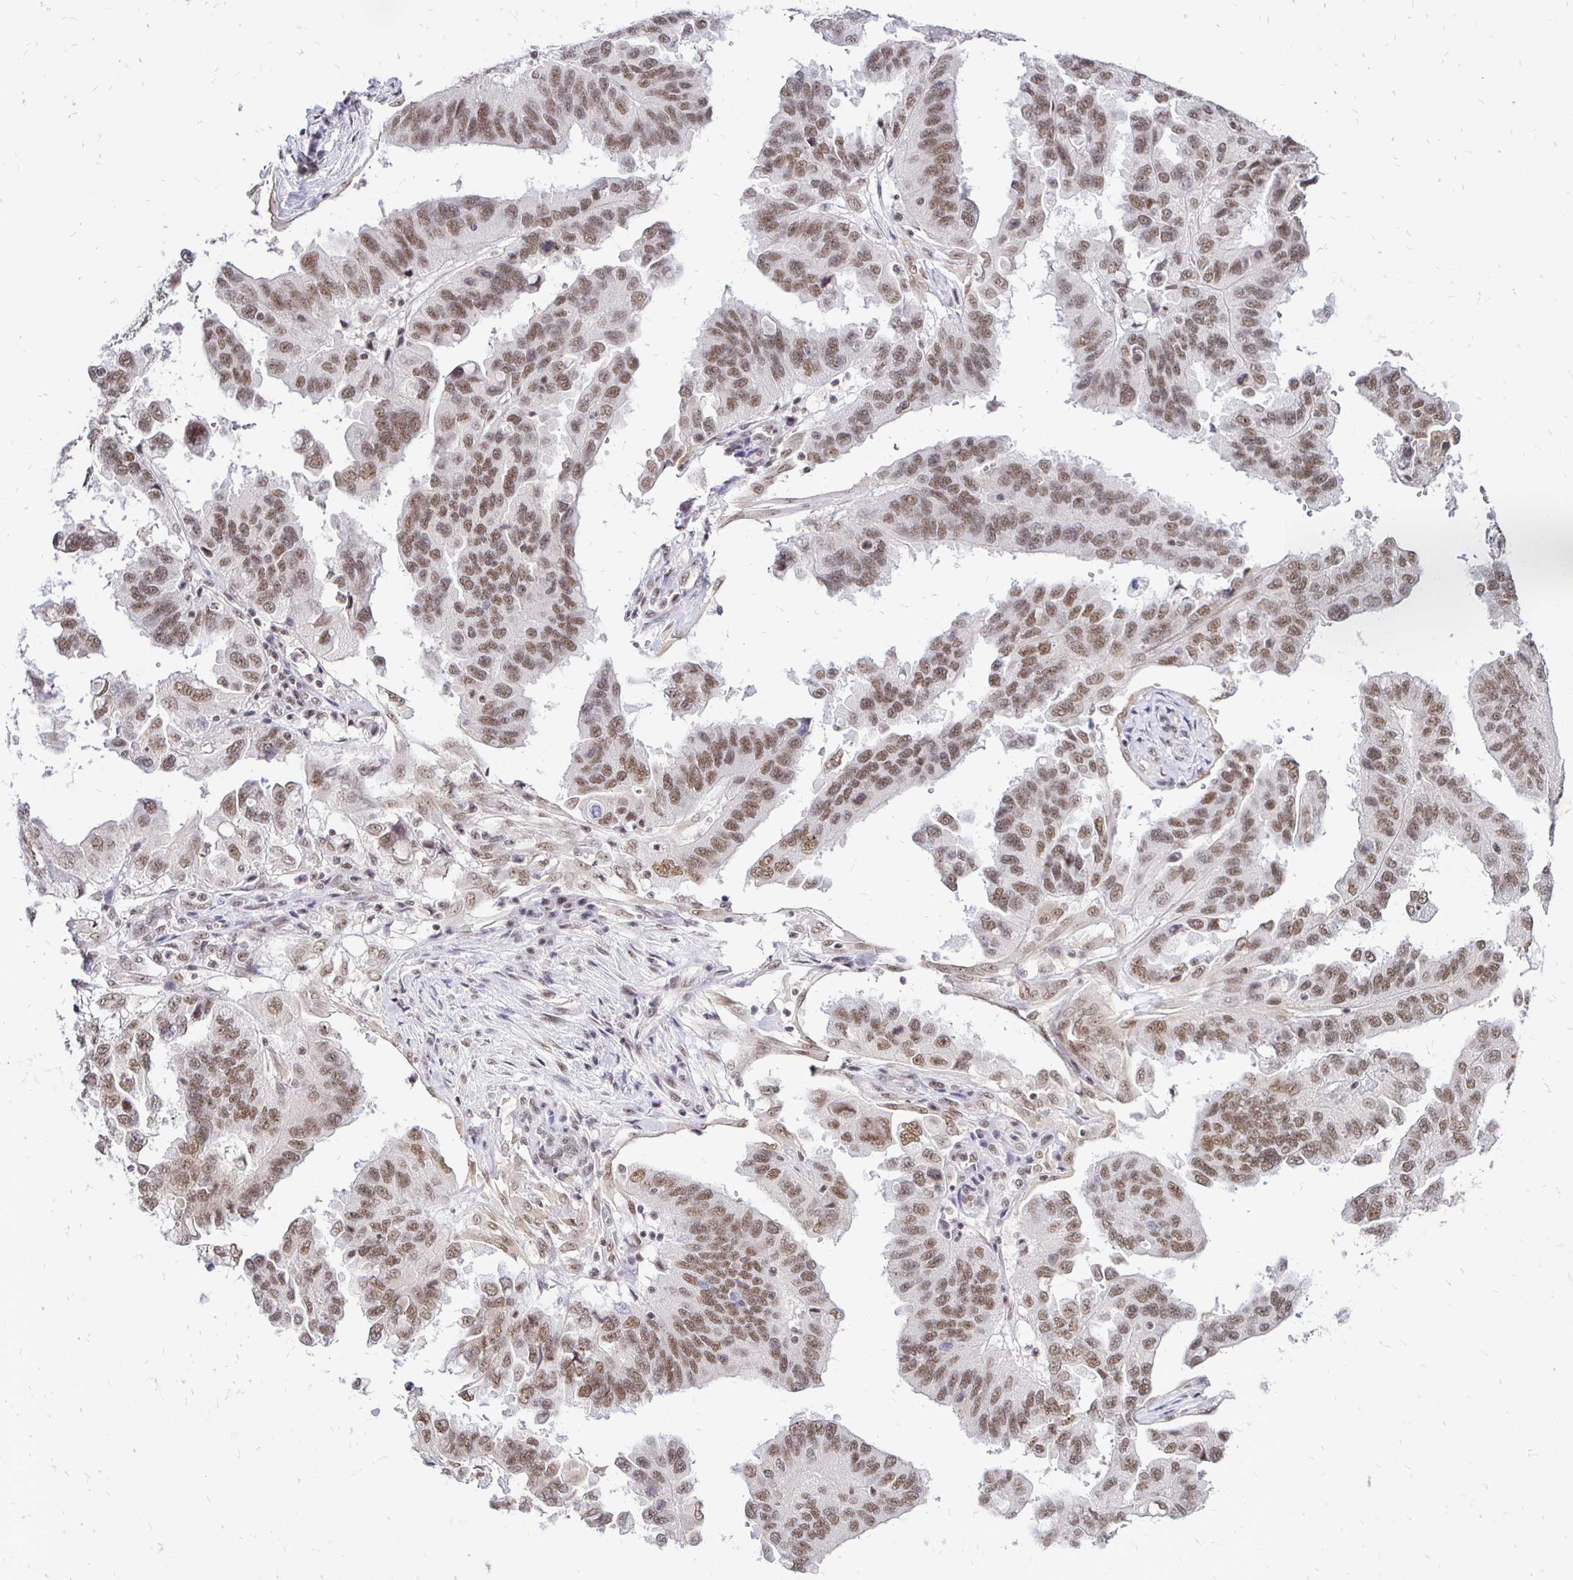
{"staining": {"intensity": "moderate", "quantity": ">75%", "location": "nuclear"}, "tissue": "ovarian cancer", "cell_type": "Tumor cells", "image_type": "cancer", "snomed": [{"axis": "morphology", "description": "Cystadenocarcinoma, serous, NOS"}, {"axis": "topography", "description": "Ovary"}], "caption": "An immunohistochemistry (IHC) histopathology image of tumor tissue is shown. Protein staining in brown shows moderate nuclear positivity in serous cystadenocarcinoma (ovarian) within tumor cells.", "gene": "SIN3A", "patient": {"sex": "female", "age": 79}}